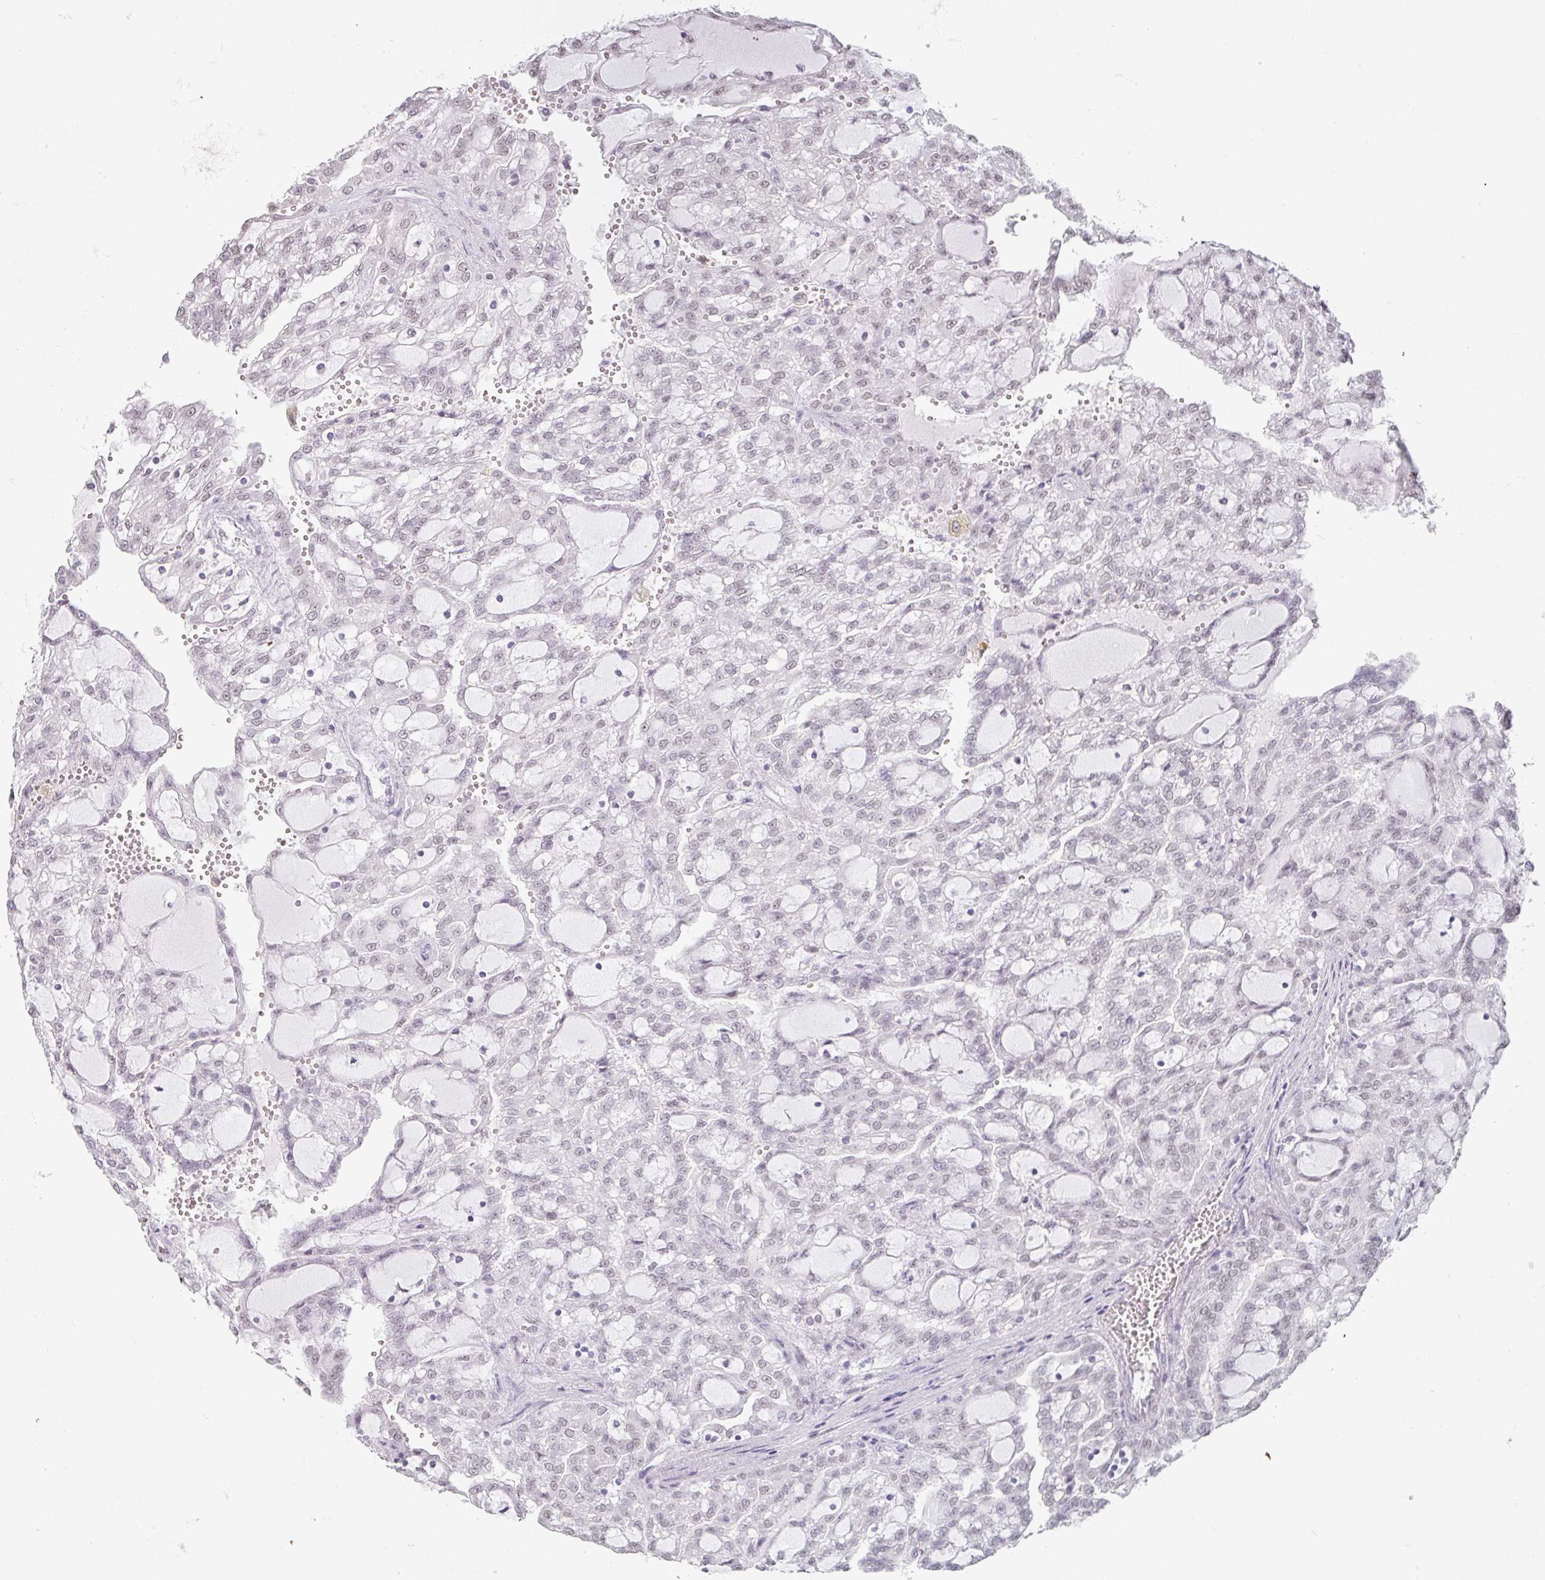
{"staining": {"intensity": "negative", "quantity": "none", "location": "none"}, "tissue": "renal cancer", "cell_type": "Tumor cells", "image_type": "cancer", "snomed": [{"axis": "morphology", "description": "Adenocarcinoma, NOS"}, {"axis": "topography", "description": "Kidney"}], "caption": "Protein analysis of renal cancer shows no significant expression in tumor cells.", "gene": "SPRR1A", "patient": {"sex": "male", "age": 63}}